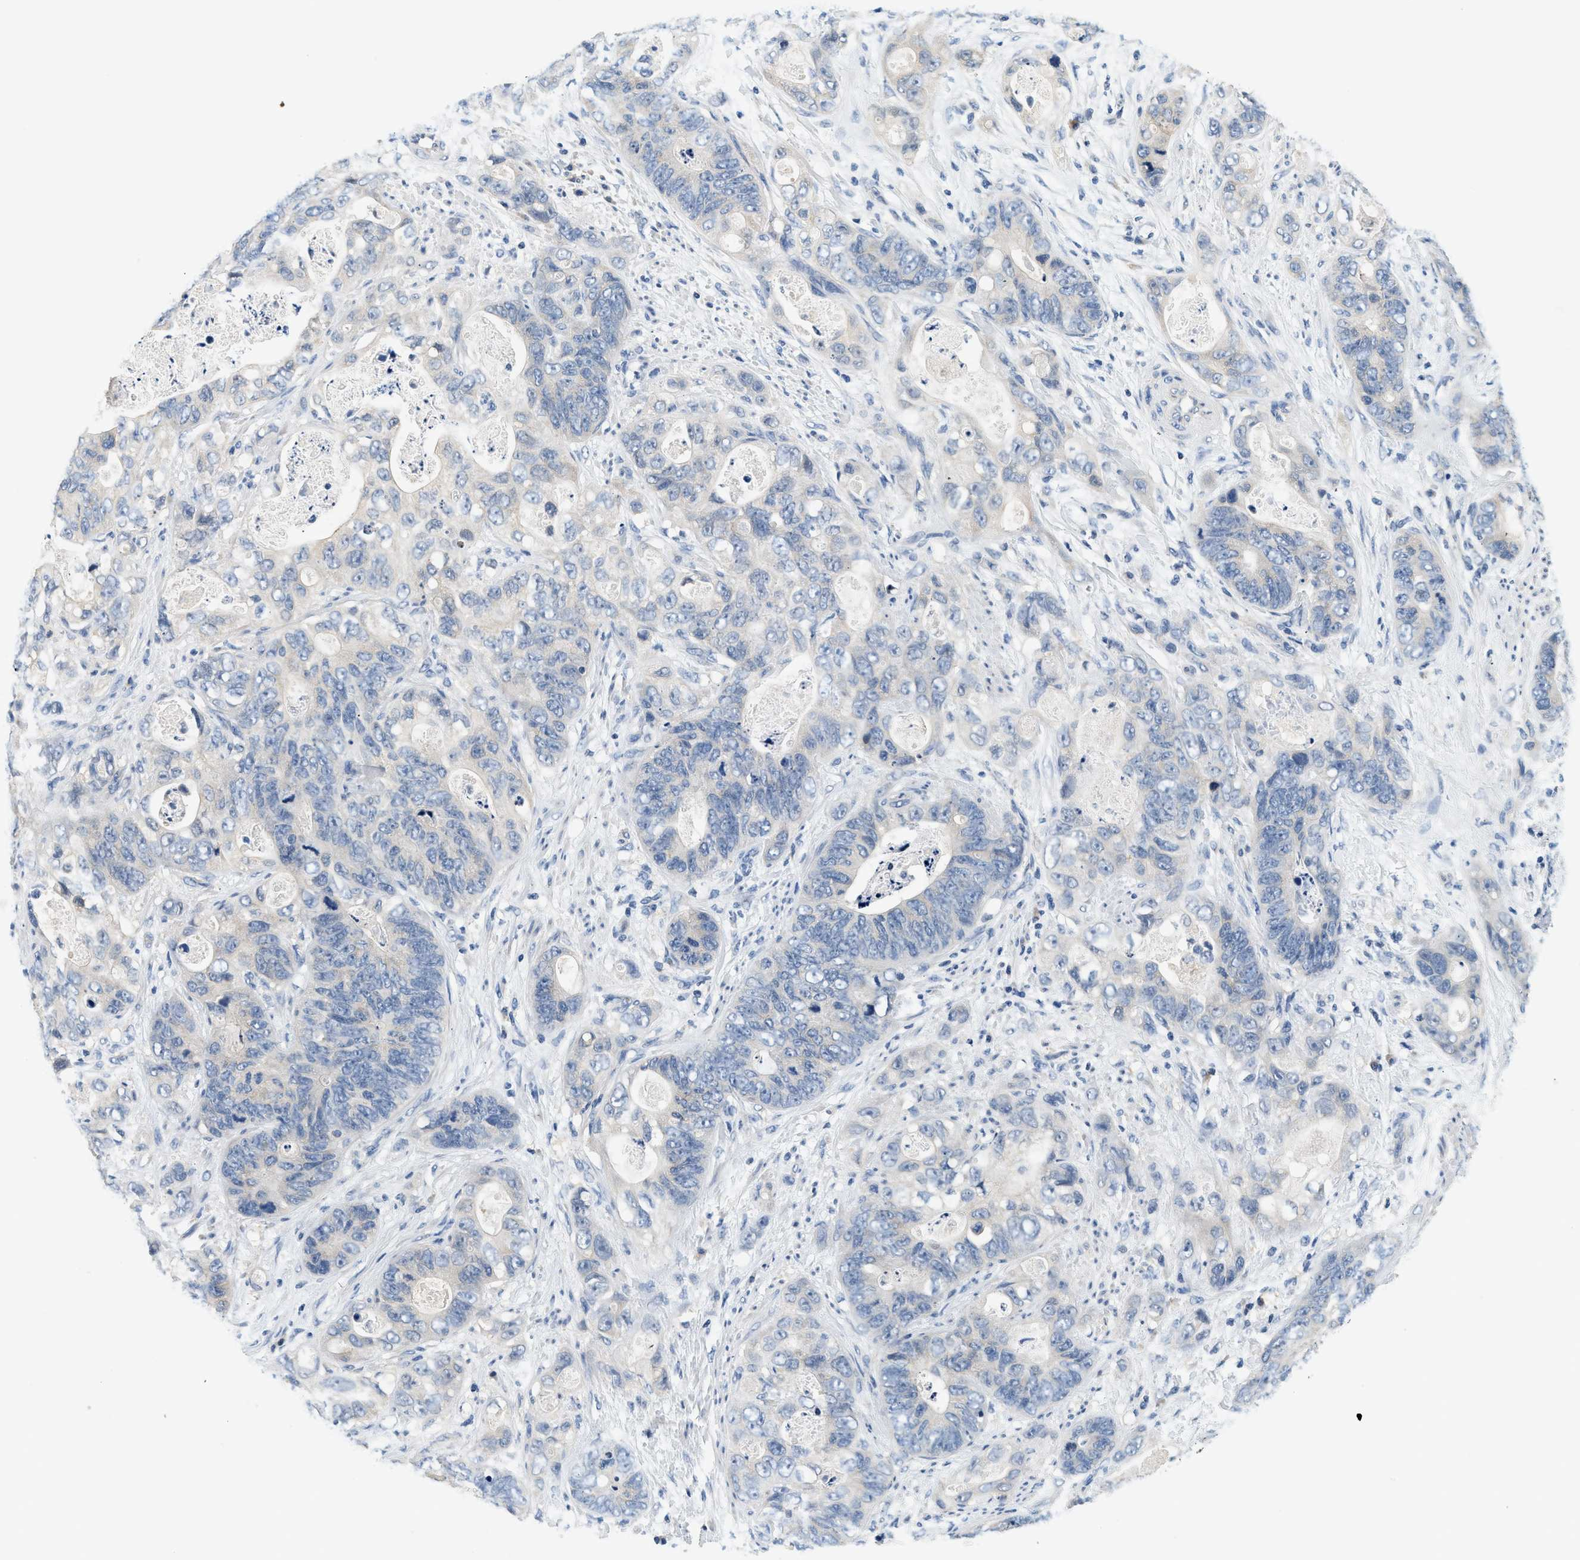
{"staining": {"intensity": "negative", "quantity": "none", "location": "none"}, "tissue": "stomach cancer", "cell_type": "Tumor cells", "image_type": "cancer", "snomed": [{"axis": "morphology", "description": "Adenocarcinoma, NOS"}, {"axis": "topography", "description": "Stomach"}], "caption": "Immunohistochemistry of human stomach adenocarcinoma demonstrates no expression in tumor cells.", "gene": "SLC35E1", "patient": {"sex": "female", "age": 89}}